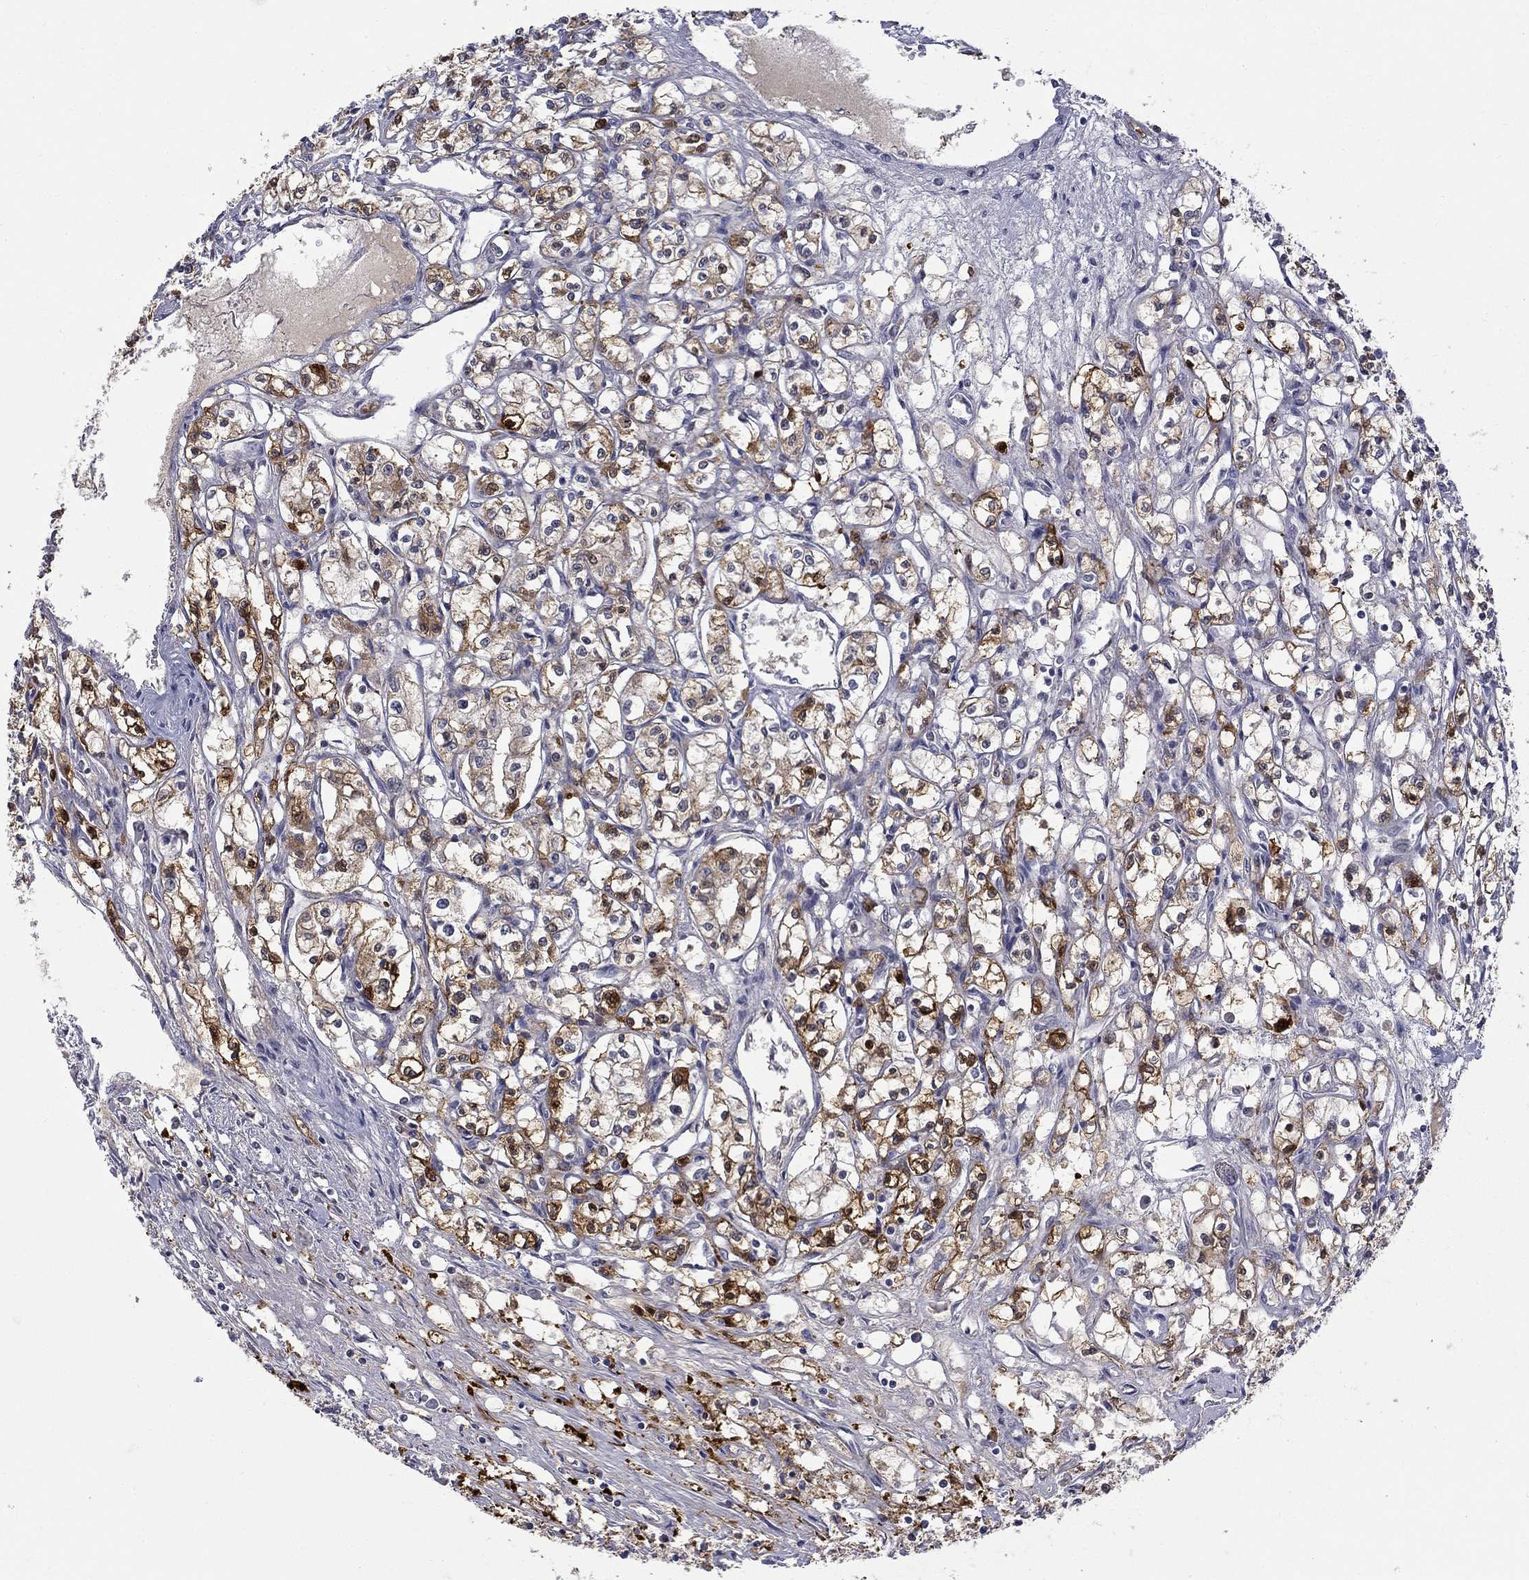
{"staining": {"intensity": "strong", "quantity": "25%-75%", "location": "cytoplasmic/membranous"}, "tissue": "renal cancer", "cell_type": "Tumor cells", "image_type": "cancer", "snomed": [{"axis": "morphology", "description": "Adenocarcinoma, NOS"}, {"axis": "topography", "description": "Kidney"}], "caption": "Adenocarcinoma (renal) stained with a brown dye shows strong cytoplasmic/membranous positive expression in about 25%-75% of tumor cells.", "gene": "PCBP3", "patient": {"sex": "male", "age": 56}}